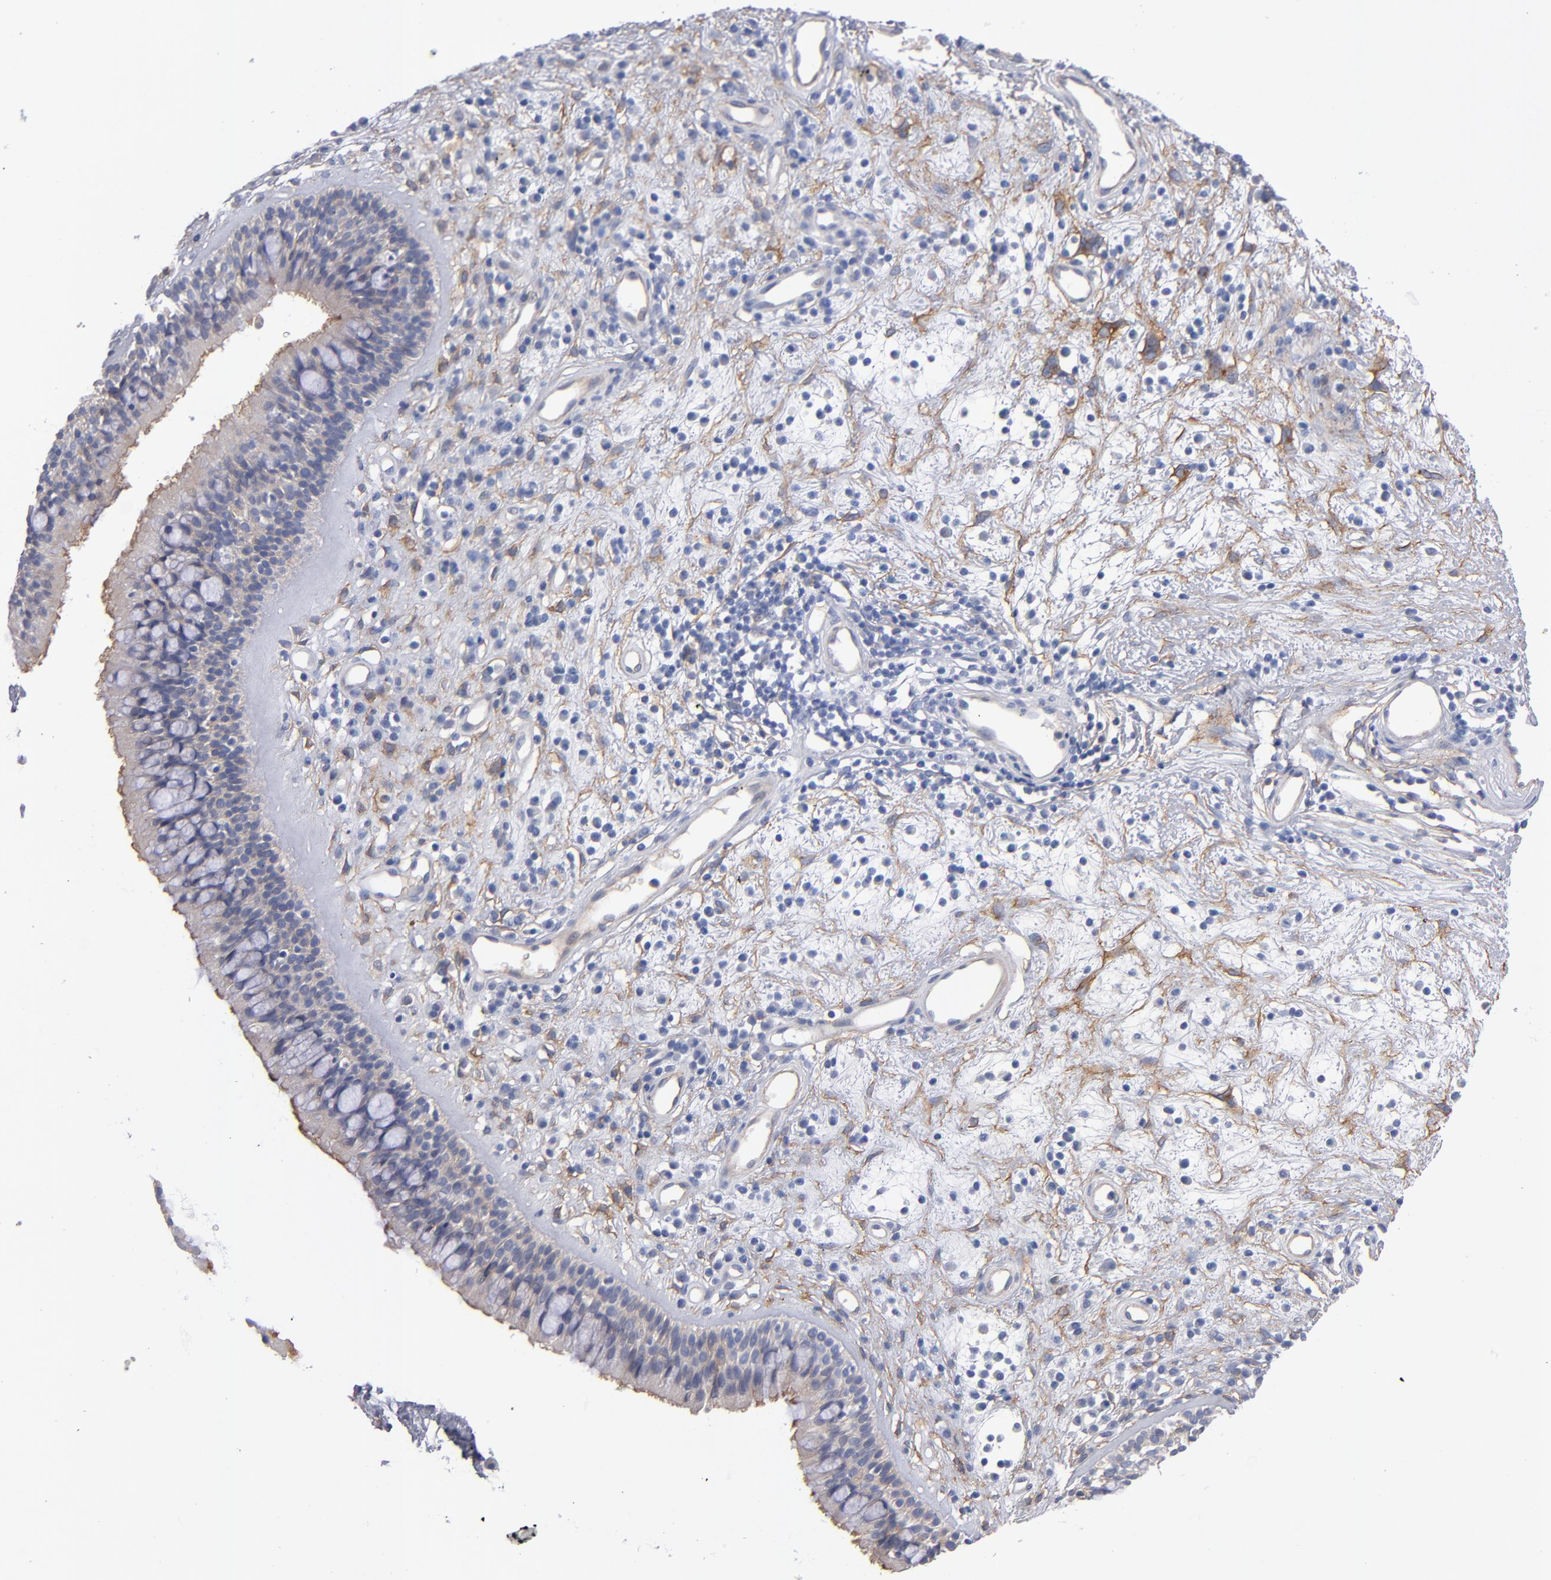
{"staining": {"intensity": "weak", "quantity": "25%-75%", "location": "cytoplasmic/membranous"}, "tissue": "nasopharynx", "cell_type": "Respiratory epithelial cells", "image_type": "normal", "snomed": [{"axis": "morphology", "description": "Normal tissue, NOS"}, {"axis": "morphology", "description": "Inflammation, NOS"}, {"axis": "topography", "description": "Nasopharynx"}], "caption": "Immunohistochemistry (IHC) staining of benign nasopharynx, which reveals low levels of weak cytoplasmic/membranous staining in approximately 25%-75% of respiratory epithelial cells indicating weak cytoplasmic/membranous protein positivity. The staining was performed using DAB (3,3'-diaminobenzidine) (brown) for protein detection and nuclei were counterstained in hematoxylin (blue).", "gene": "PLSCR4", "patient": {"sex": "male", "age": 48}}